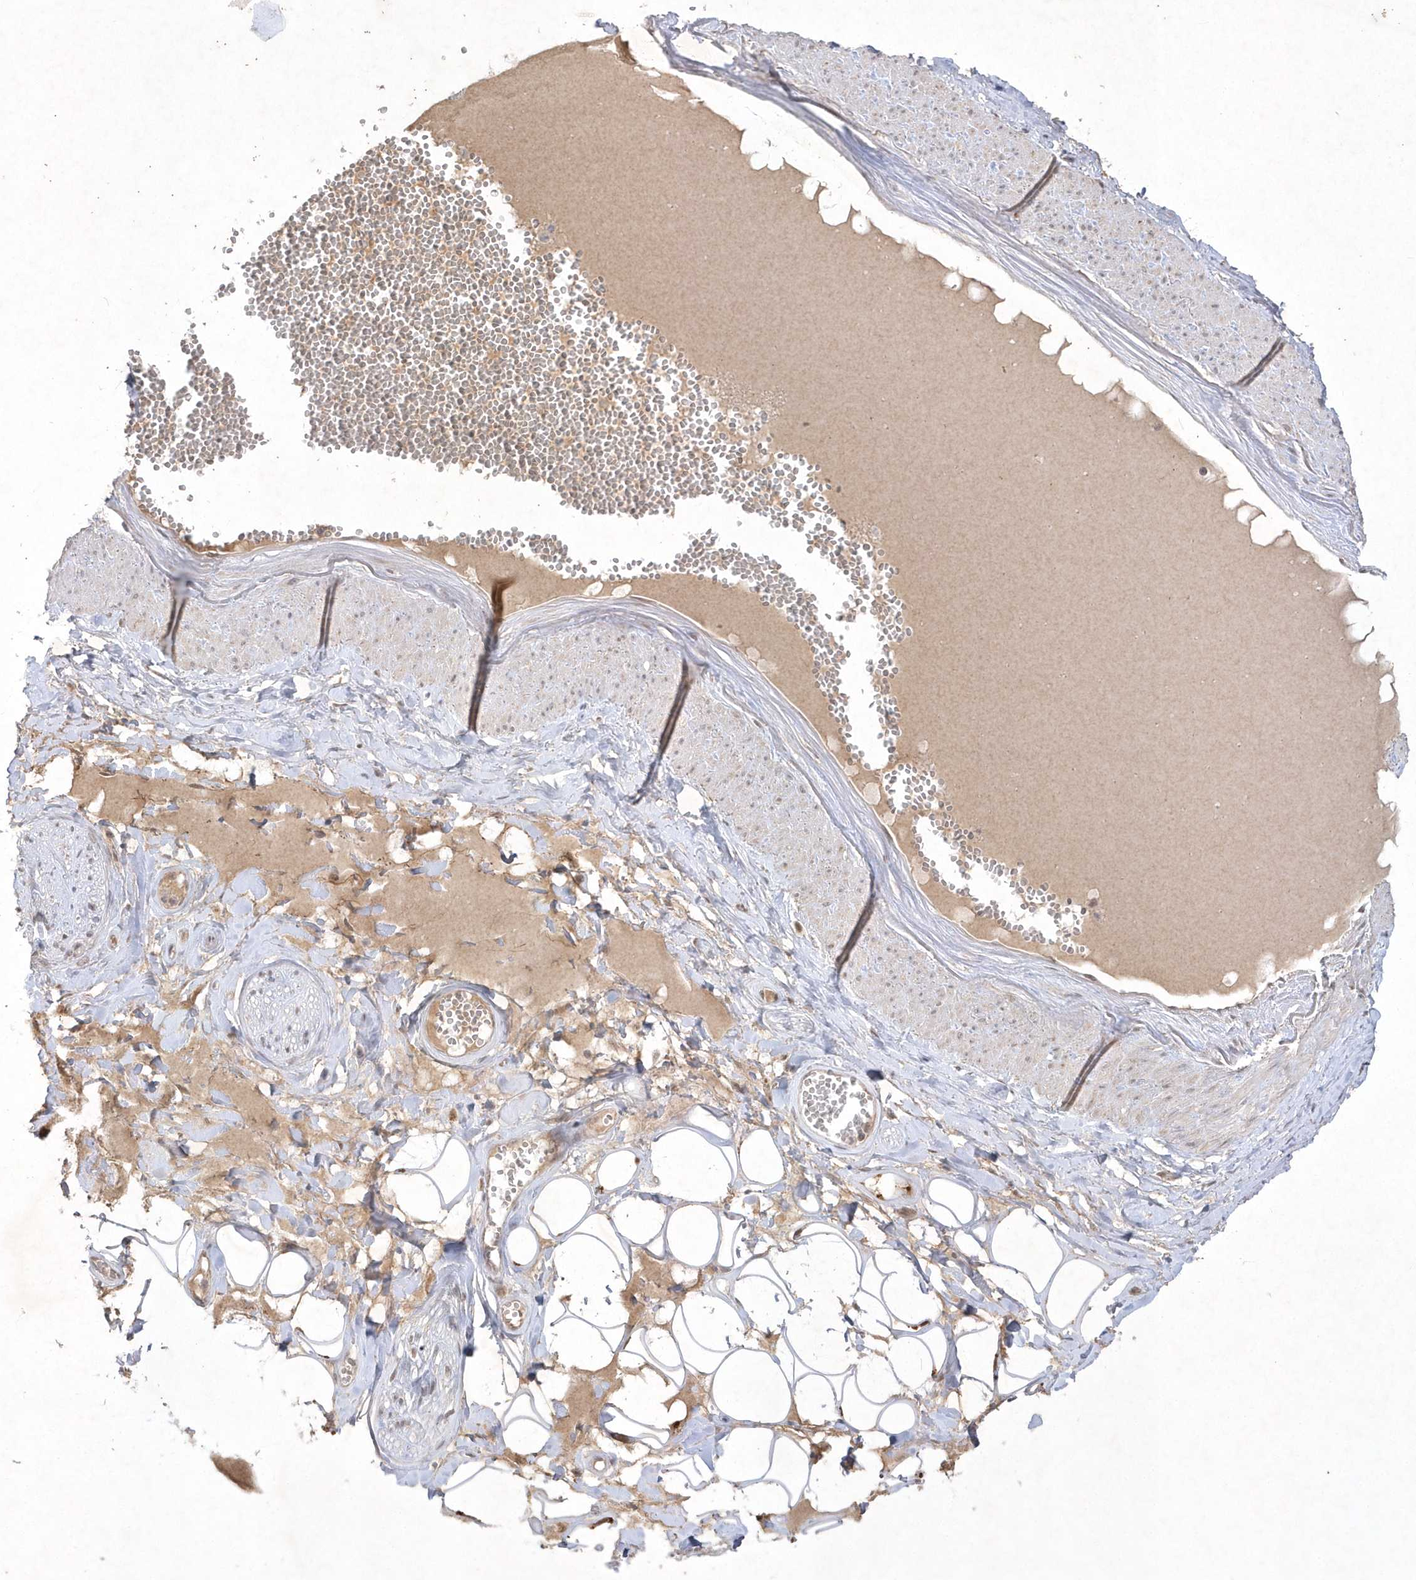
{"staining": {"intensity": "moderate", "quantity": ">75%", "location": "cytoplasmic/membranous"}, "tissue": "adipose tissue", "cell_type": "Adipocytes", "image_type": "normal", "snomed": [{"axis": "morphology", "description": "Normal tissue, NOS"}, {"axis": "morphology", "description": "Inflammation, NOS"}, {"axis": "topography", "description": "Salivary gland"}, {"axis": "topography", "description": "Peripheral nerve tissue"}], "caption": "Adipose tissue stained with IHC shows moderate cytoplasmic/membranous expression in approximately >75% of adipocytes. The protein is shown in brown color, while the nuclei are stained blue.", "gene": "CPSF3", "patient": {"sex": "female", "age": 75}}